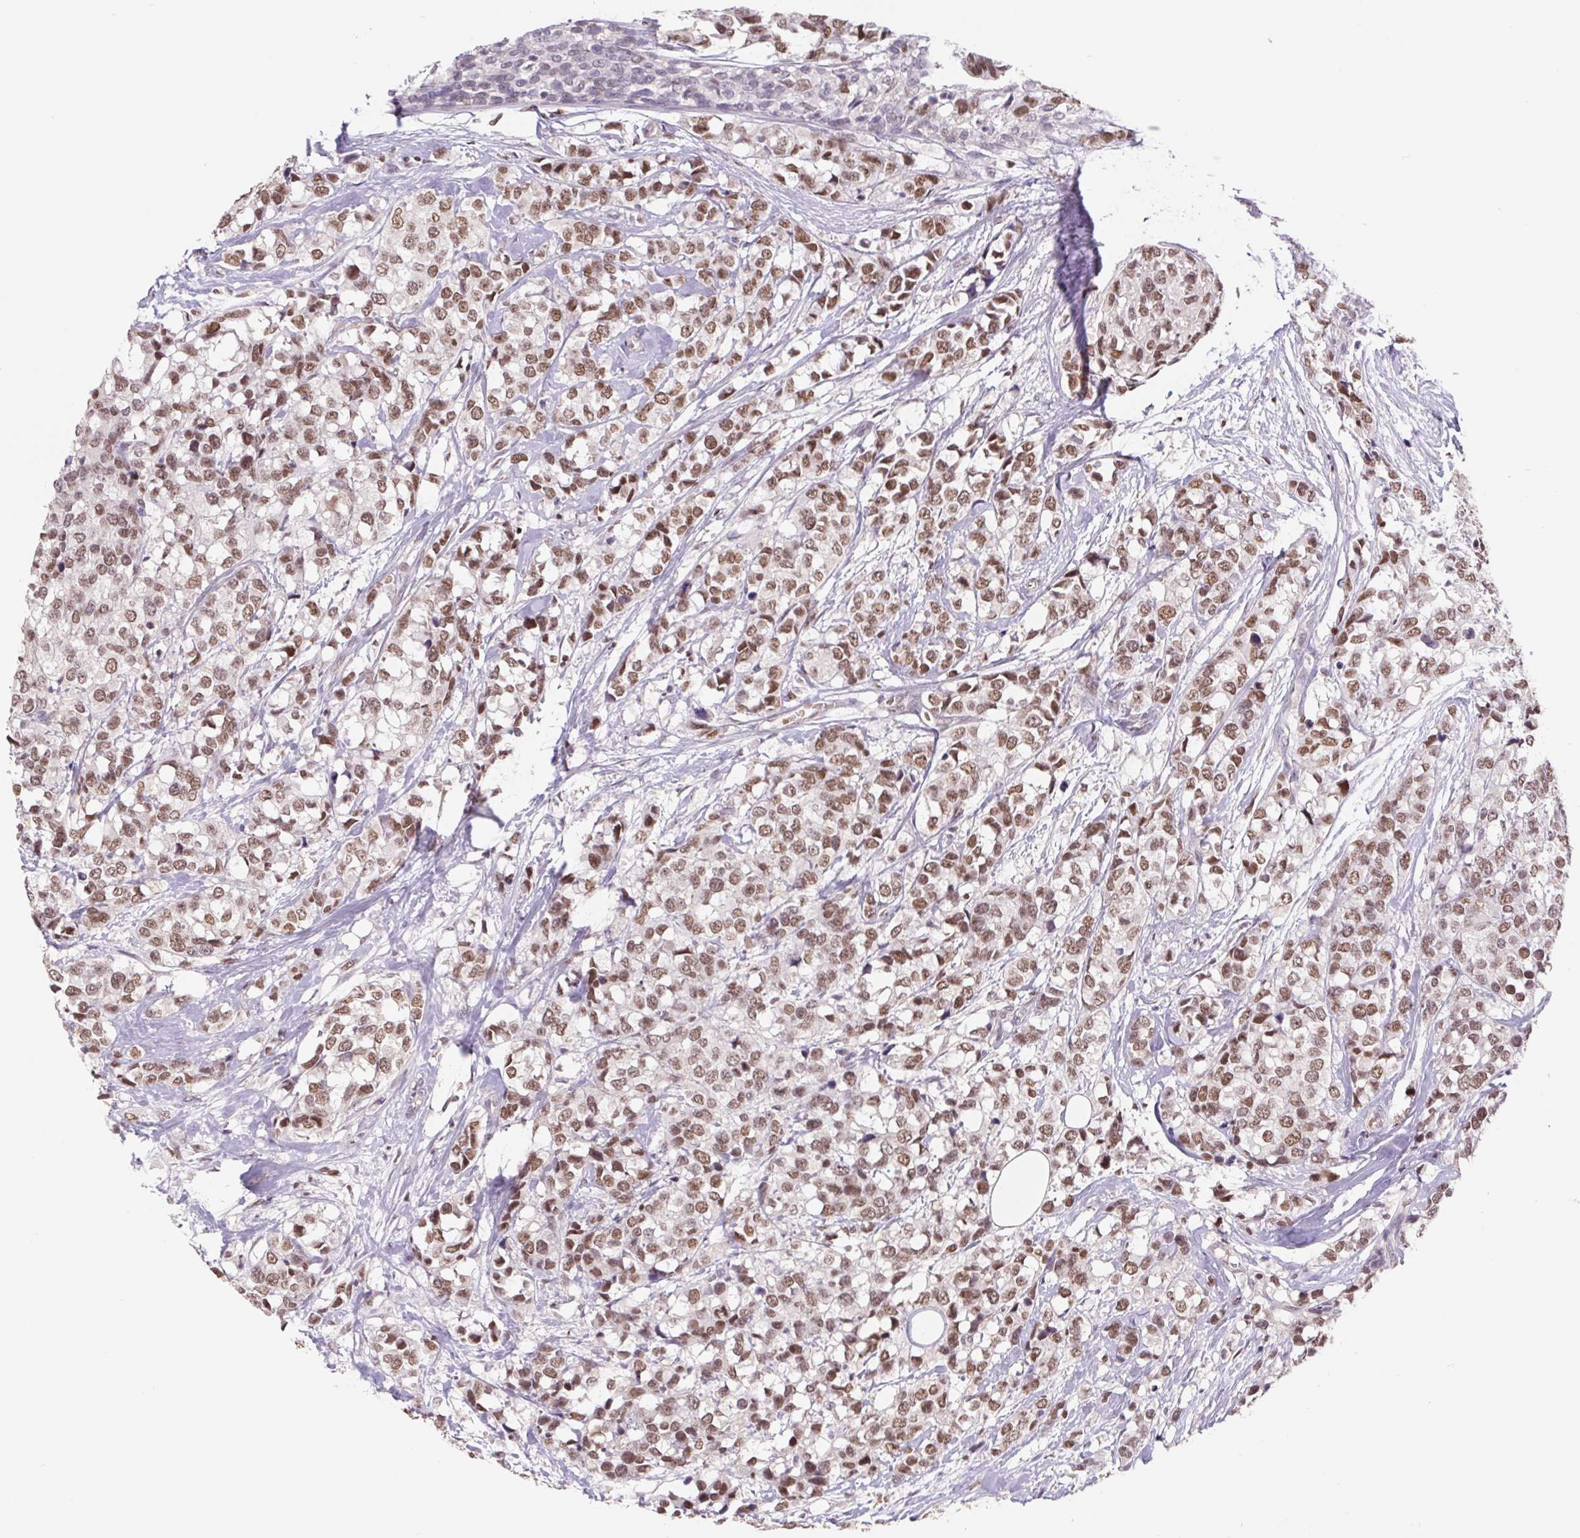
{"staining": {"intensity": "moderate", "quantity": ">75%", "location": "nuclear"}, "tissue": "breast cancer", "cell_type": "Tumor cells", "image_type": "cancer", "snomed": [{"axis": "morphology", "description": "Lobular carcinoma"}, {"axis": "topography", "description": "Breast"}], "caption": "Breast cancer (lobular carcinoma) stained for a protein demonstrates moderate nuclear positivity in tumor cells. (Stains: DAB in brown, nuclei in blue, Microscopy: brightfield microscopy at high magnification).", "gene": "TRERF1", "patient": {"sex": "female", "age": 59}}